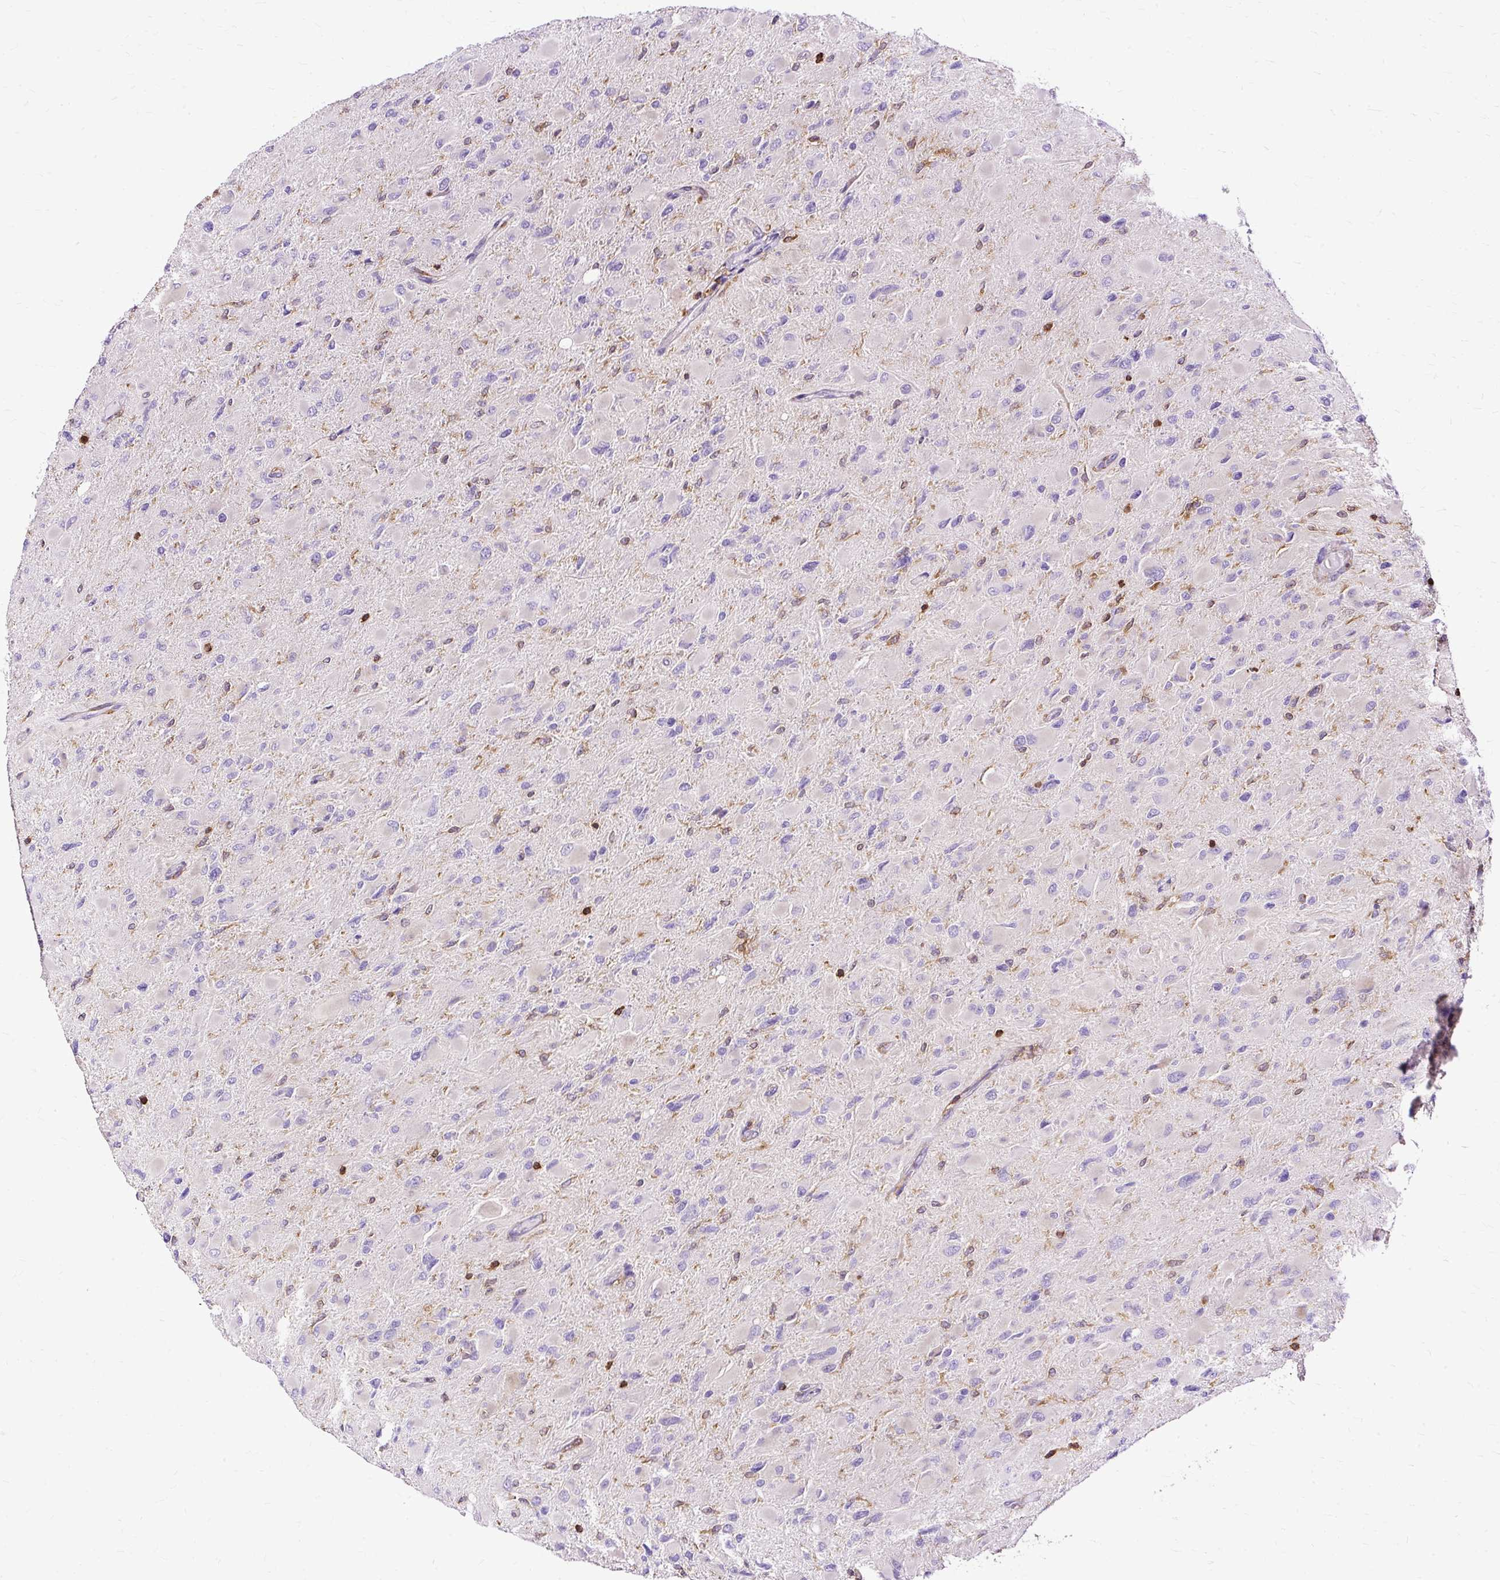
{"staining": {"intensity": "negative", "quantity": "none", "location": "none"}, "tissue": "glioma", "cell_type": "Tumor cells", "image_type": "cancer", "snomed": [{"axis": "morphology", "description": "Glioma, malignant, High grade"}, {"axis": "topography", "description": "Cerebral cortex"}], "caption": "Immunohistochemical staining of glioma exhibits no significant positivity in tumor cells.", "gene": "TWF2", "patient": {"sex": "female", "age": 36}}